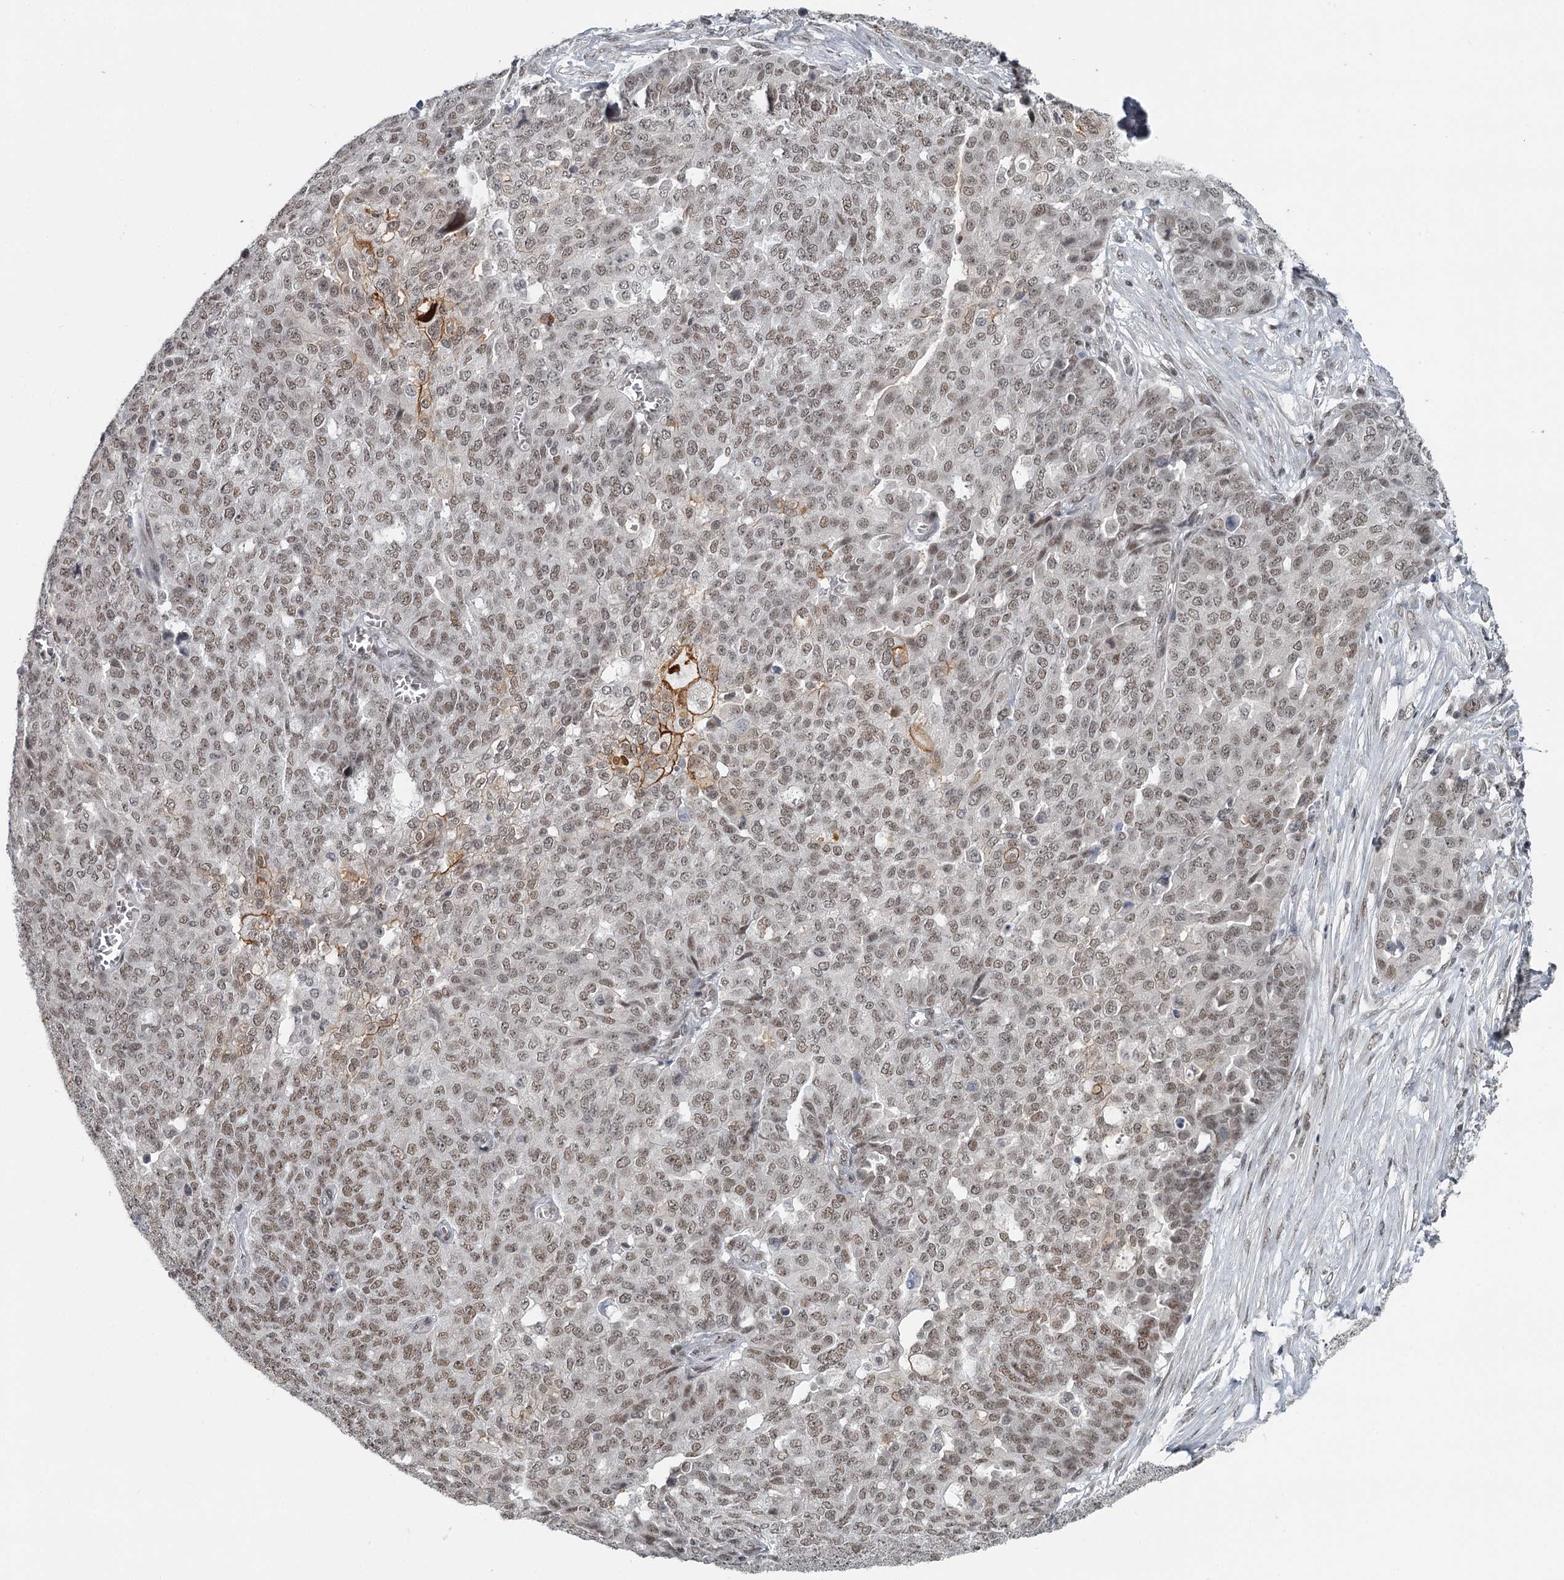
{"staining": {"intensity": "moderate", "quantity": ">75%", "location": "nuclear"}, "tissue": "ovarian cancer", "cell_type": "Tumor cells", "image_type": "cancer", "snomed": [{"axis": "morphology", "description": "Cystadenocarcinoma, serous, NOS"}, {"axis": "topography", "description": "Soft tissue"}, {"axis": "topography", "description": "Ovary"}], "caption": "A high-resolution histopathology image shows IHC staining of ovarian serous cystadenocarcinoma, which reveals moderate nuclear positivity in about >75% of tumor cells.", "gene": "FAM13C", "patient": {"sex": "female", "age": 57}}